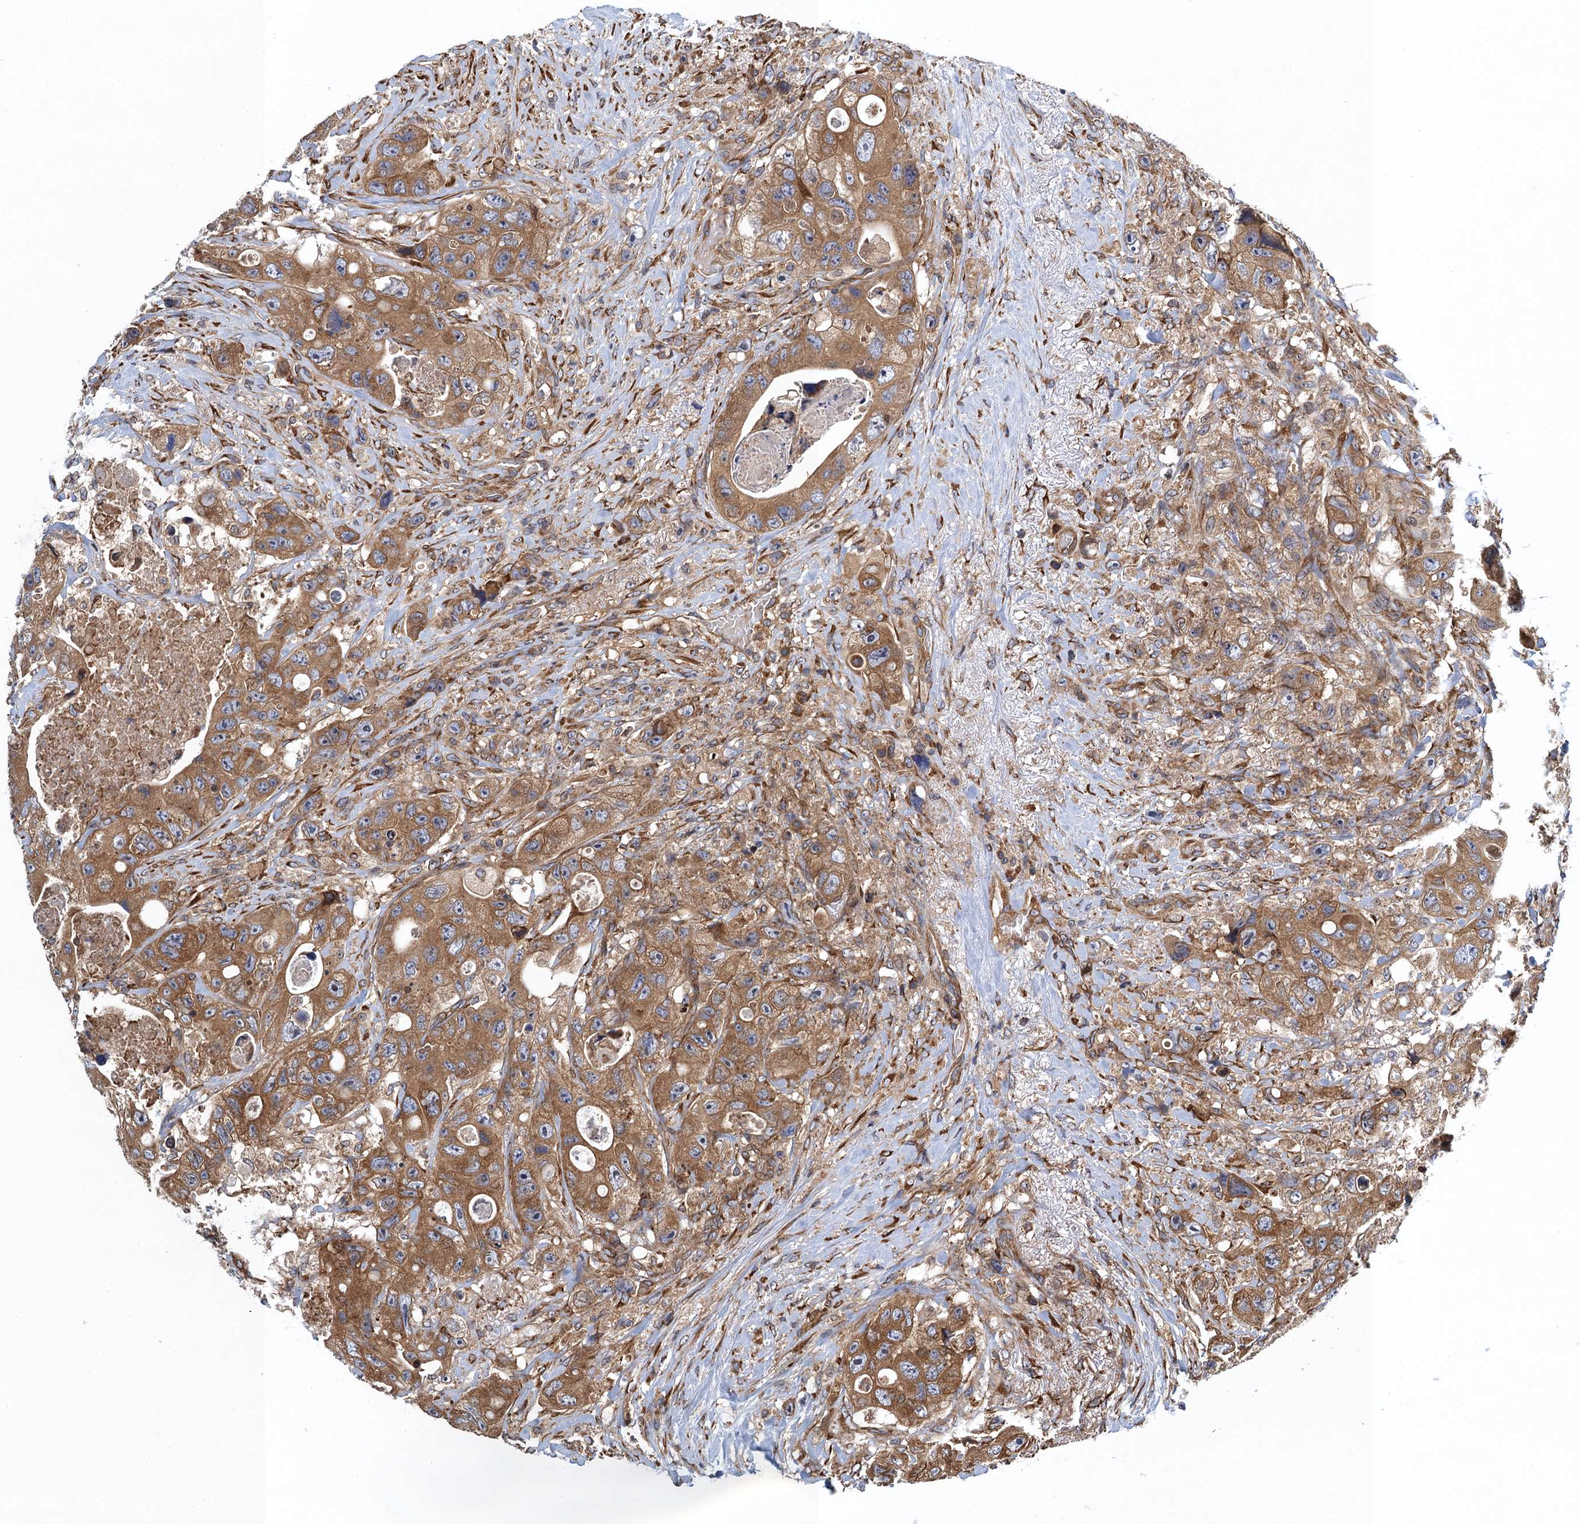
{"staining": {"intensity": "moderate", "quantity": ">75%", "location": "cytoplasmic/membranous"}, "tissue": "colorectal cancer", "cell_type": "Tumor cells", "image_type": "cancer", "snomed": [{"axis": "morphology", "description": "Adenocarcinoma, NOS"}, {"axis": "topography", "description": "Colon"}], "caption": "This is an image of IHC staining of adenocarcinoma (colorectal), which shows moderate staining in the cytoplasmic/membranous of tumor cells.", "gene": "MDM1", "patient": {"sex": "female", "age": 46}}